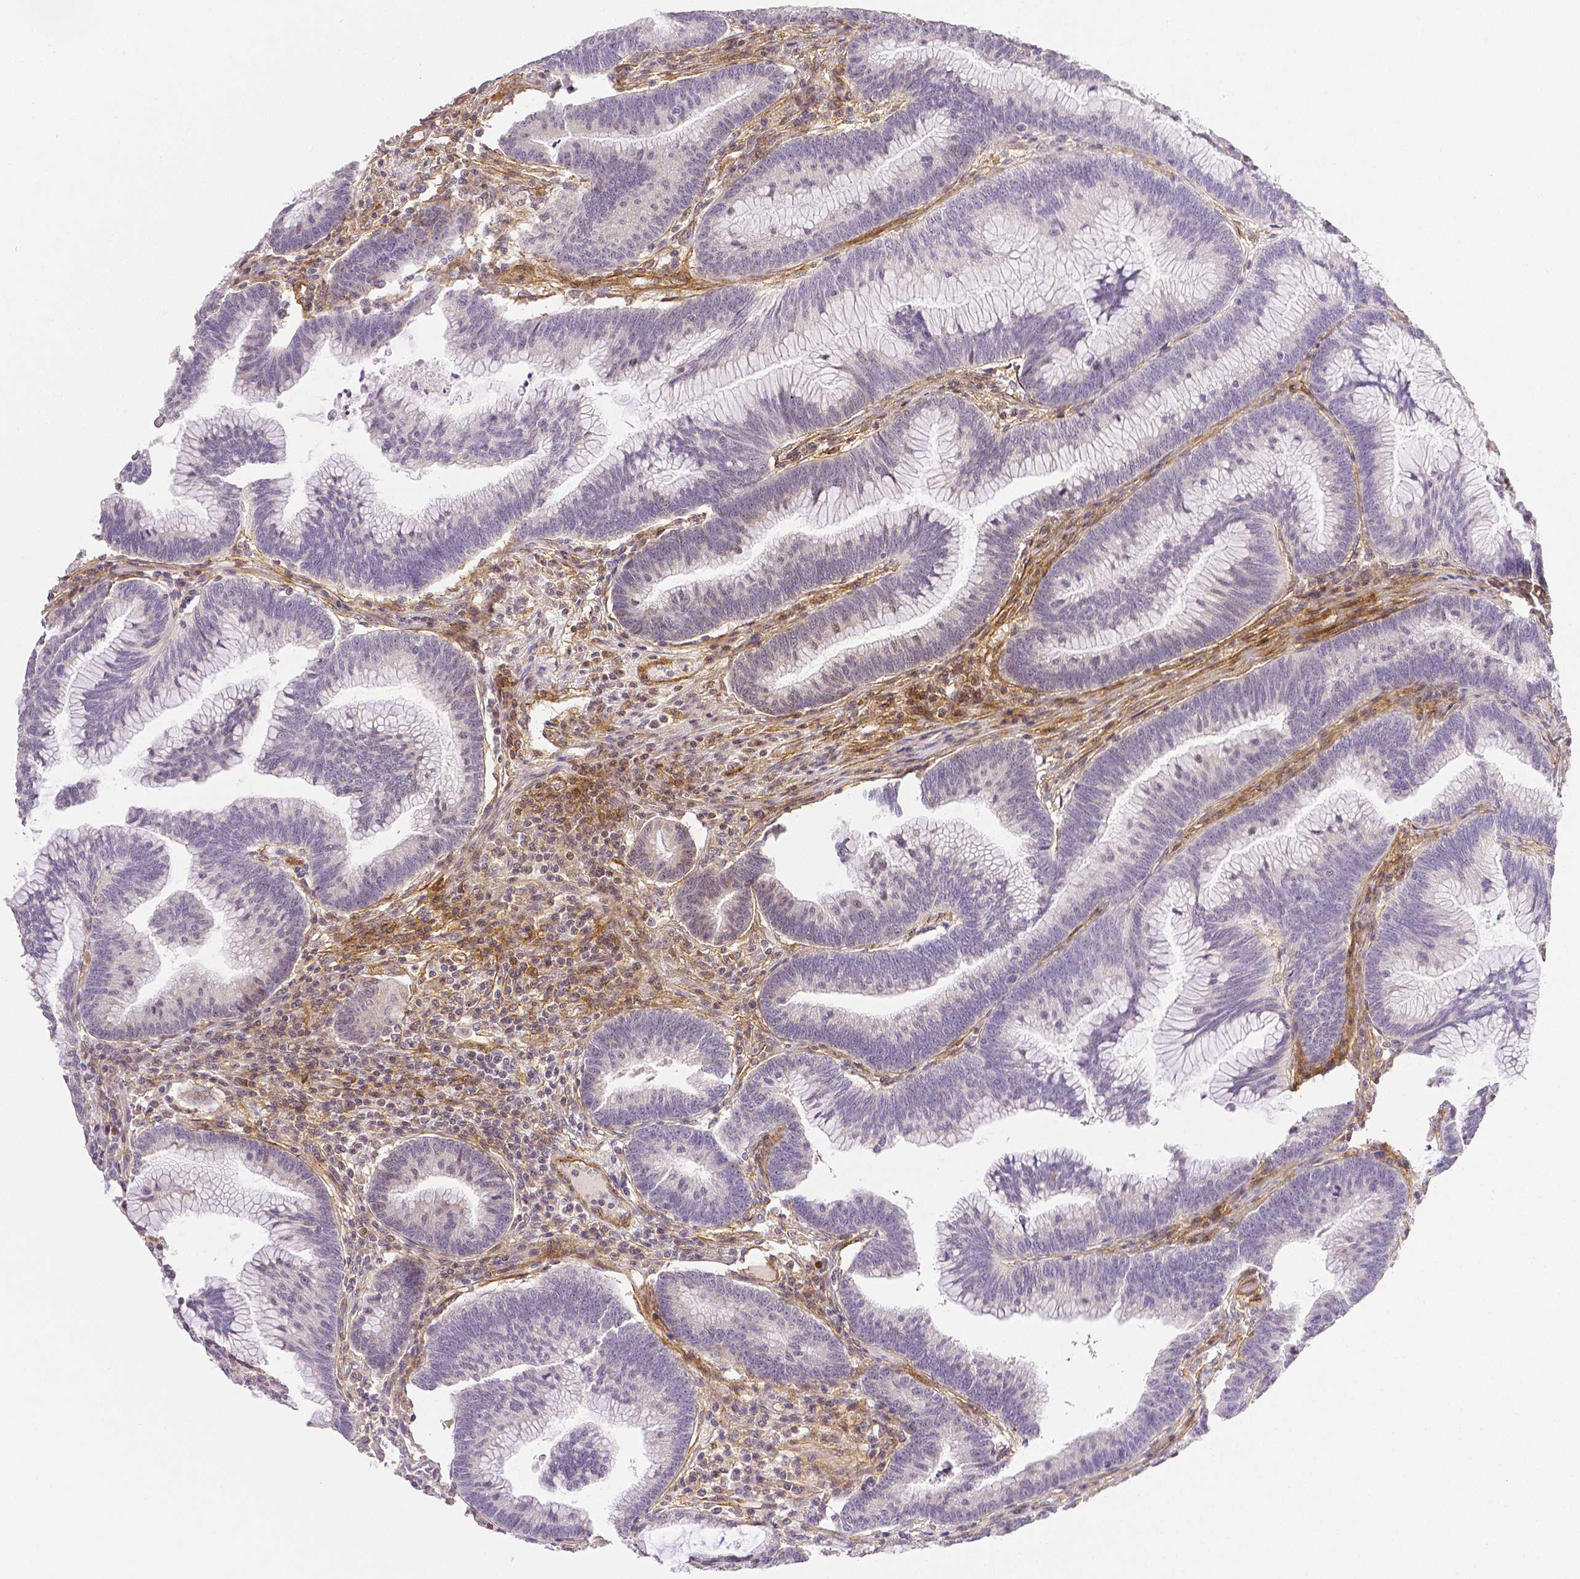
{"staining": {"intensity": "negative", "quantity": "none", "location": "none"}, "tissue": "colorectal cancer", "cell_type": "Tumor cells", "image_type": "cancer", "snomed": [{"axis": "morphology", "description": "Adenocarcinoma, NOS"}, {"axis": "topography", "description": "Colon"}], "caption": "This is an IHC micrograph of human colorectal cancer. There is no staining in tumor cells.", "gene": "THY1", "patient": {"sex": "female", "age": 78}}